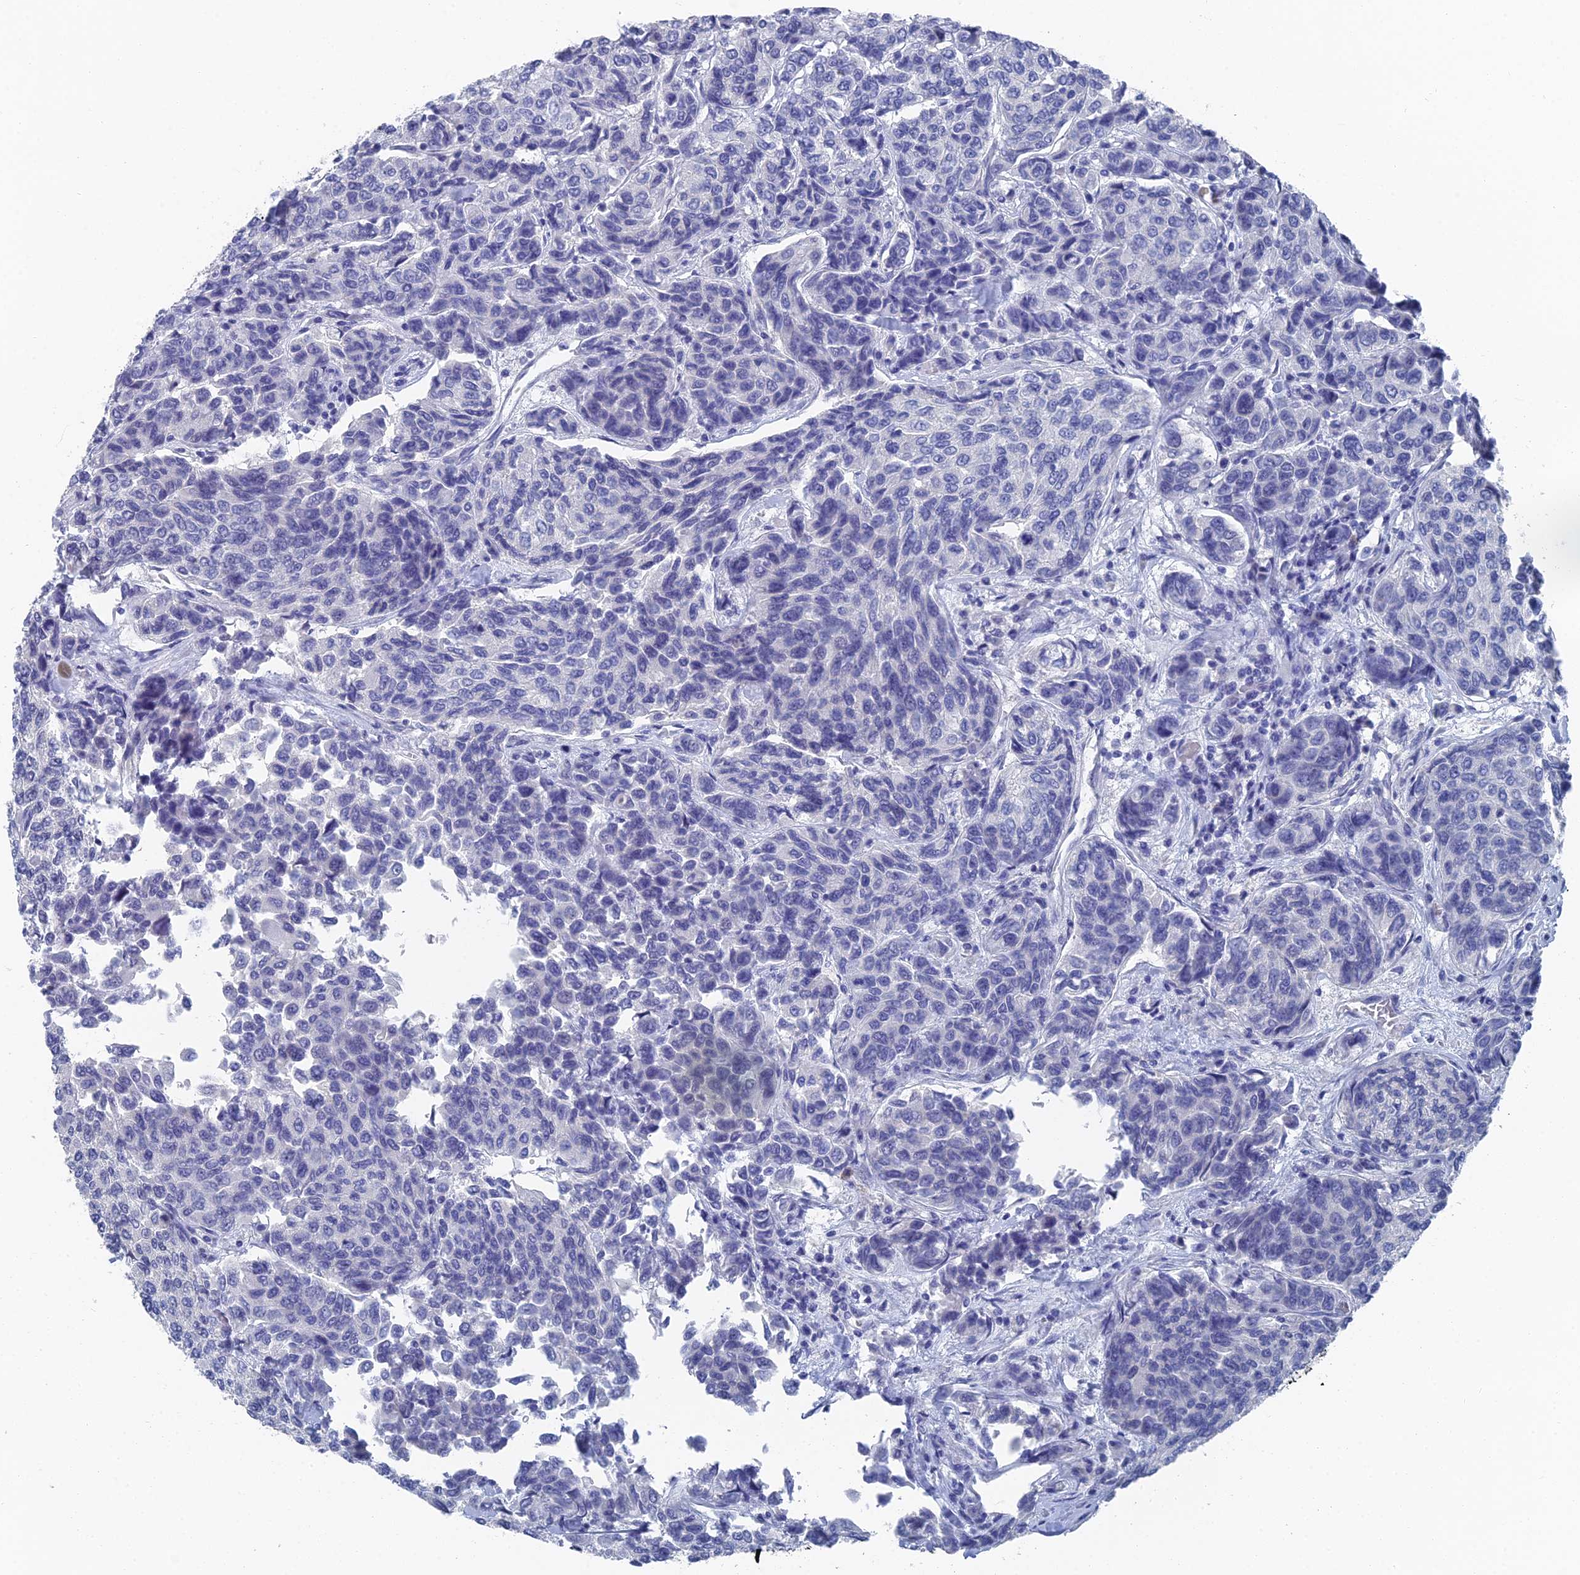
{"staining": {"intensity": "negative", "quantity": "none", "location": "none"}, "tissue": "breast cancer", "cell_type": "Tumor cells", "image_type": "cancer", "snomed": [{"axis": "morphology", "description": "Duct carcinoma"}, {"axis": "topography", "description": "Breast"}], "caption": "An immunohistochemistry (IHC) histopathology image of breast cancer is shown. There is no staining in tumor cells of breast cancer. Nuclei are stained in blue.", "gene": "GFAP", "patient": {"sex": "female", "age": 55}}